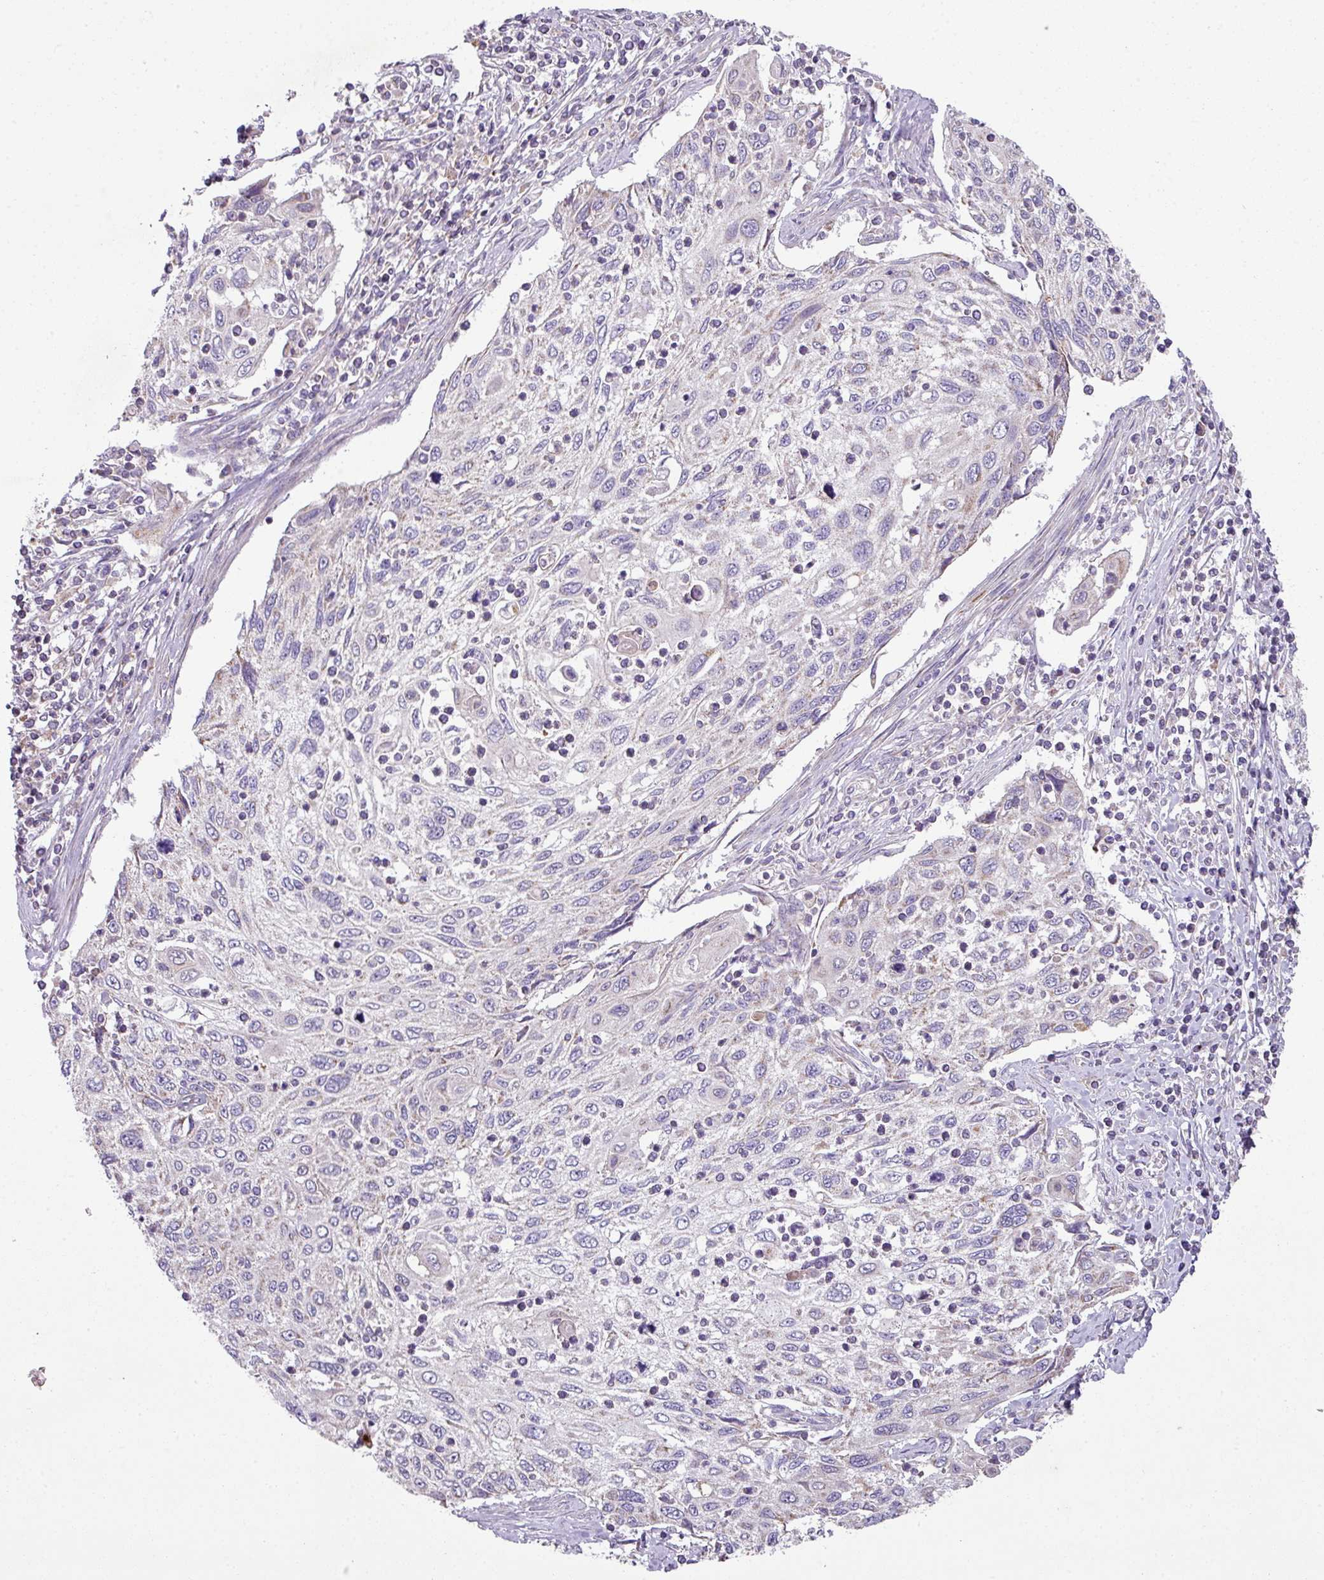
{"staining": {"intensity": "moderate", "quantity": "<25%", "location": "cytoplasmic/membranous"}, "tissue": "cervical cancer", "cell_type": "Tumor cells", "image_type": "cancer", "snomed": [{"axis": "morphology", "description": "Squamous cell carcinoma, NOS"}, {"axis": "topography", "description": "Cervix"}], "caption": "Immunohistochemical staining of human cervical cancer displays moderate cytoplasmic/membranous protein staining in about <25% of tumor cells.", "gene": "LRRC9", "patient": {"sex": "female", "age": 70}}